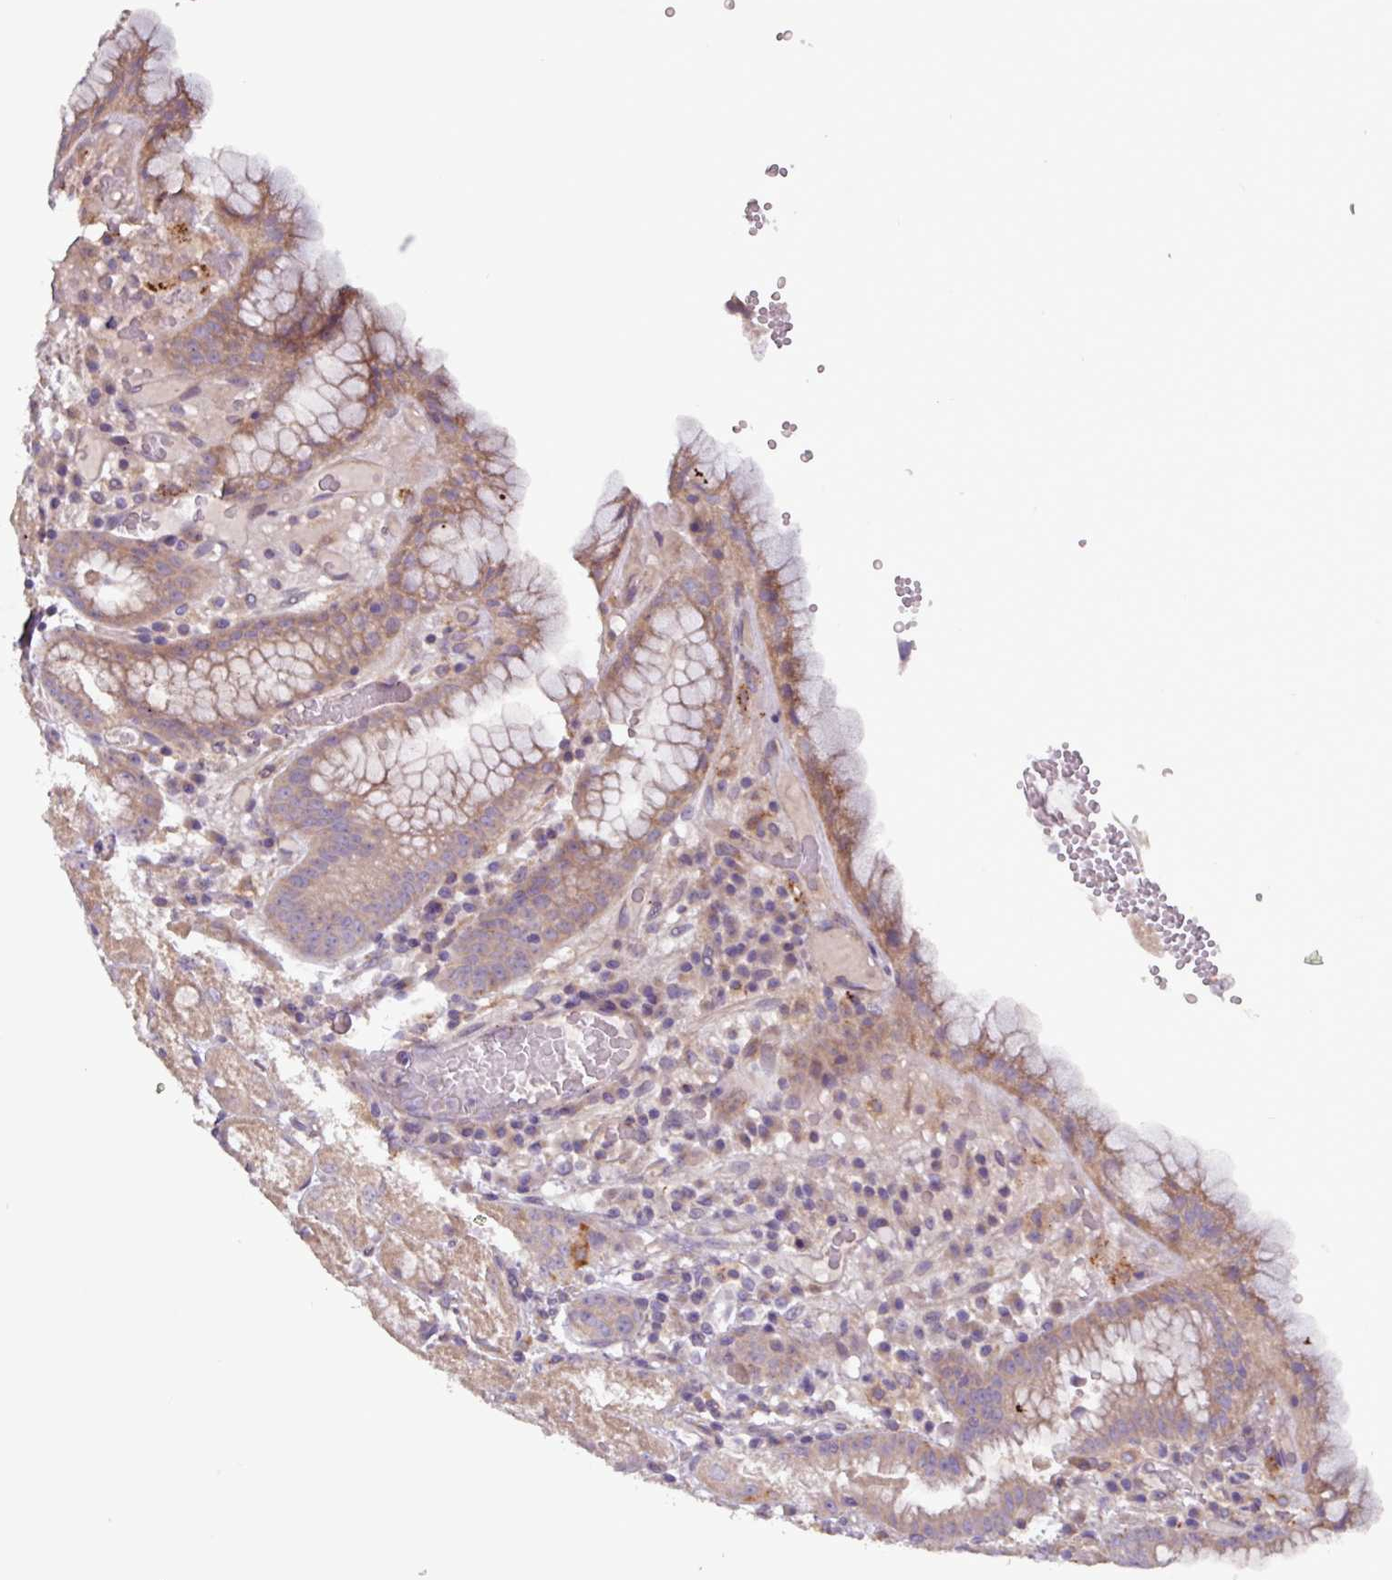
{"staining": {"intensity": "moderate", "quantity": "<25%", "location": "cytoplasmic/membranous"}, "tissue": "stomach", "cell_type": "Glandular cells", "image_type": "normal", "snomed": [{"axis": "morphology", "description": "Normal tissue, NOS"}, {"axis": "topography", "description": "Stomach, upper"}], "caption": "Protein expression analysis of benign stomach shows moderate cytoplasmic/membranous staining in about <25% of glandular cells.", "gene": "PLIN2", "patient": {"sex": "male", "age": 52}}